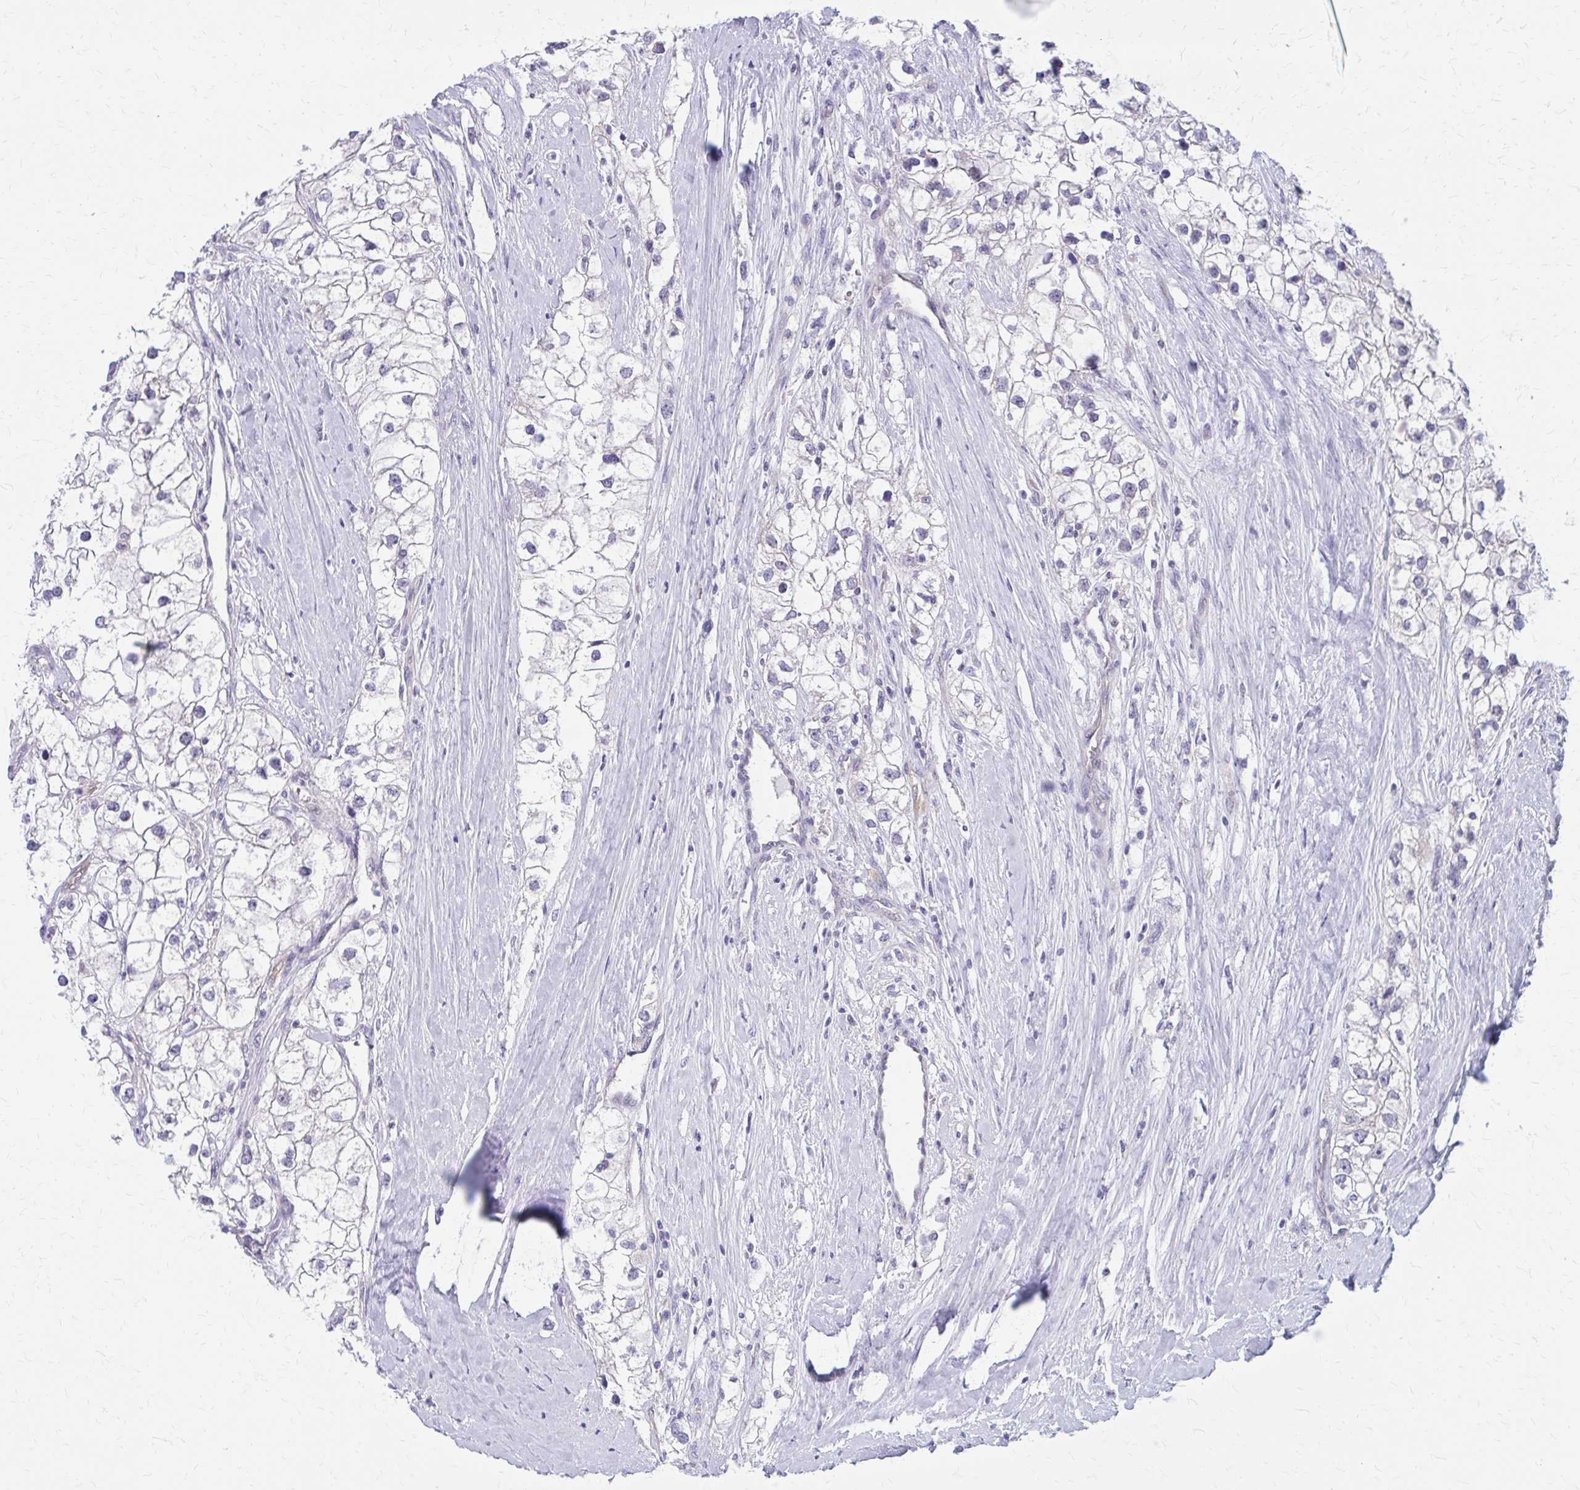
{"staining": {"intensity": "negative", "quantity": "none", "location": "none"}, "tissue": "renal cancer", "cell_type": "Tumor cells", "image_type": "cancer", "snomed": [{"axis": "morphology", "description": "Adenocarcinoma, NOS"}, {"axis": "topography", "description": "Kidney"}], "caption": "A micrograph of human renal cancer is negative for staining in tumor cells.", "gene": "CLIC2", "patient": {"sex": "male", "age": 59}}